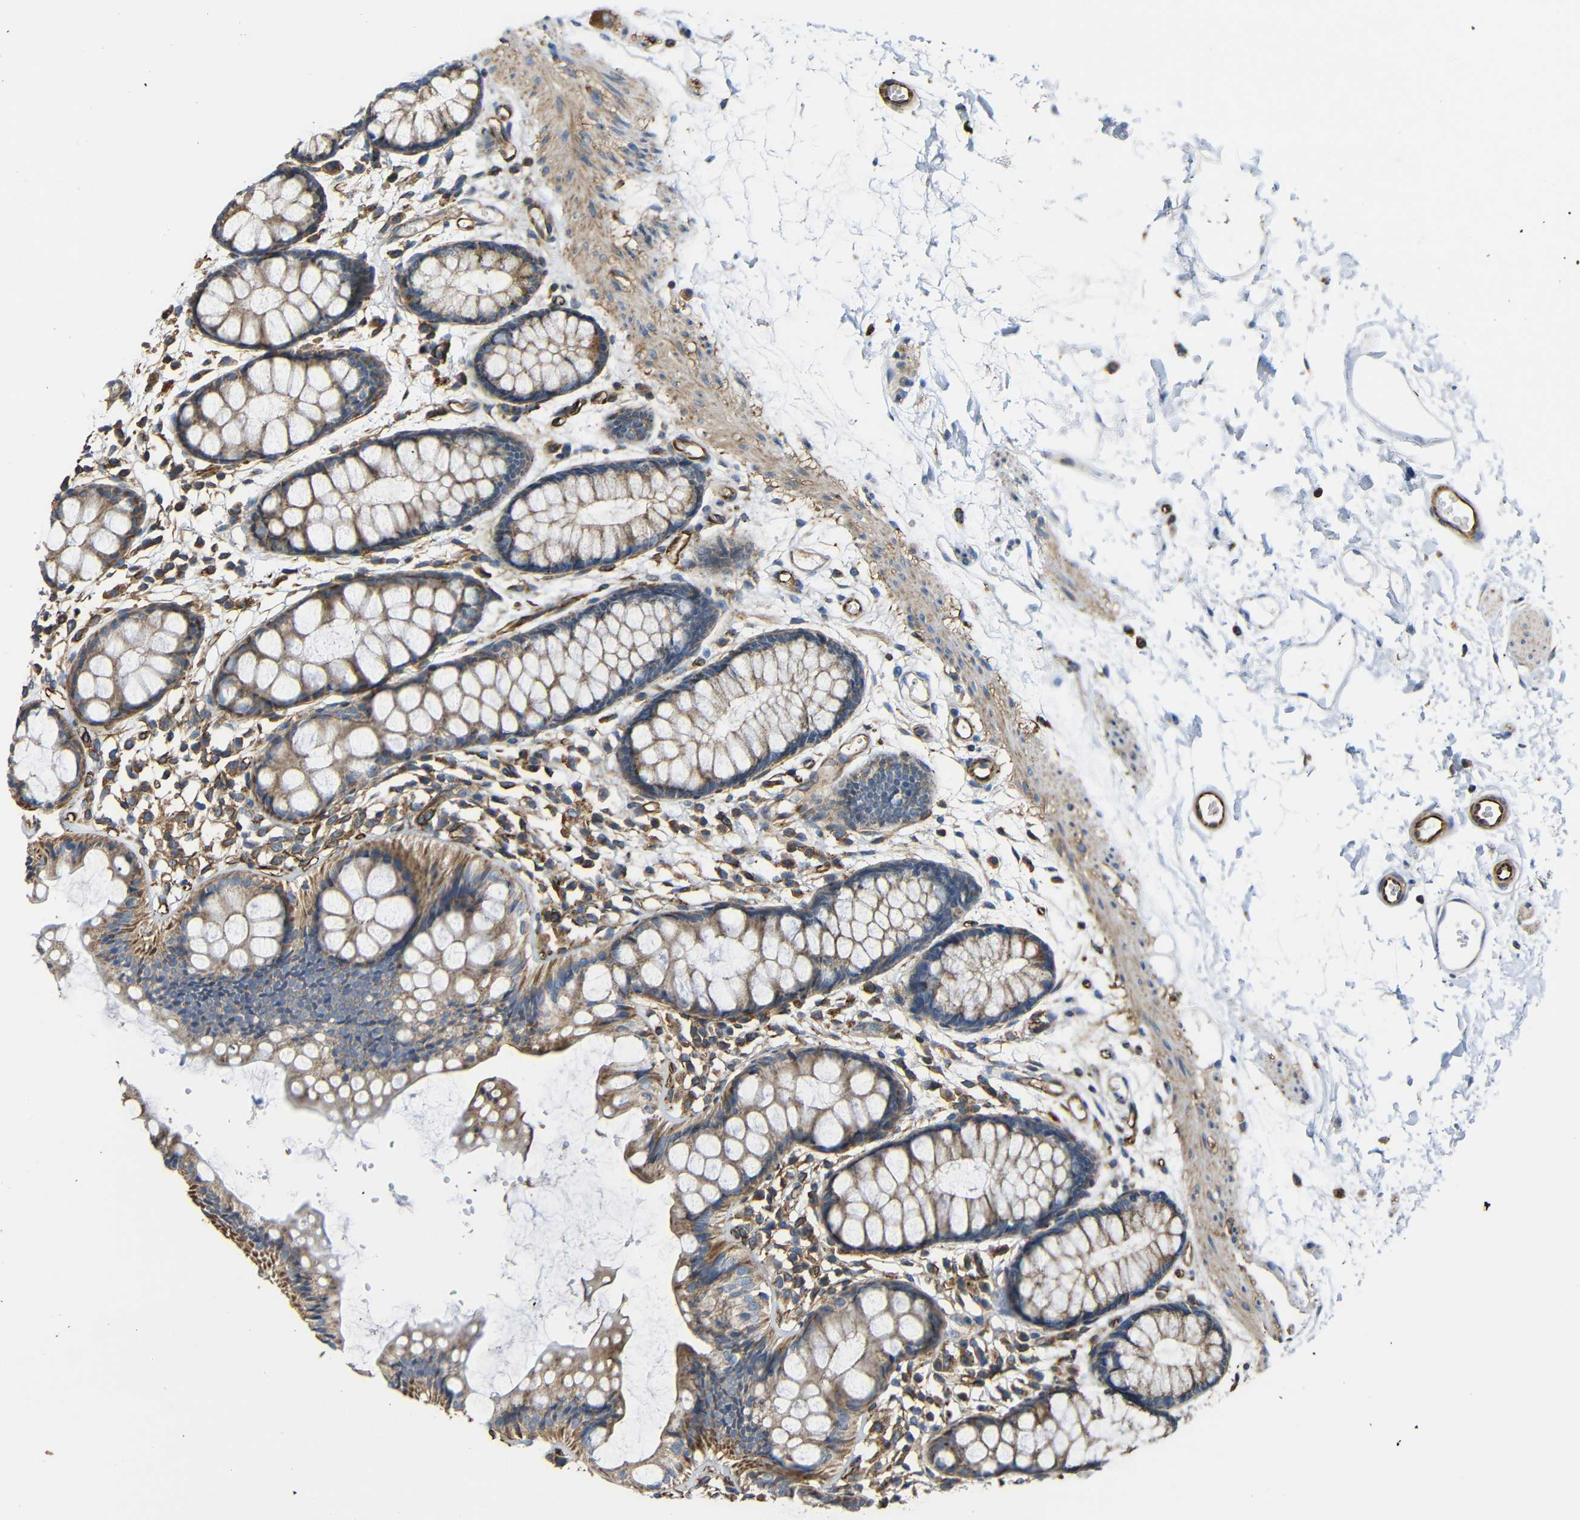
{"staining": {"intensity": "moderate", "quantity": ">75%", "location": "cytoplasmic/membranous"}, "tissue": "rectum", "cell_type": "Glandular cells", "image_type": "normal", "snomed": [{"axis": "morphology", "description": "Normal tissue, NOS"}, {"axis": "topography", "description": "Rectum"}], "caption": "DAB immunohistochemical staining of unremarkable human rectum reveals moderate cytoplasmic/membranous protein staining in approximately >75% of glandular cells.", "gene": "IGSF10", "patient": {"sex": "female", "age": 66}}